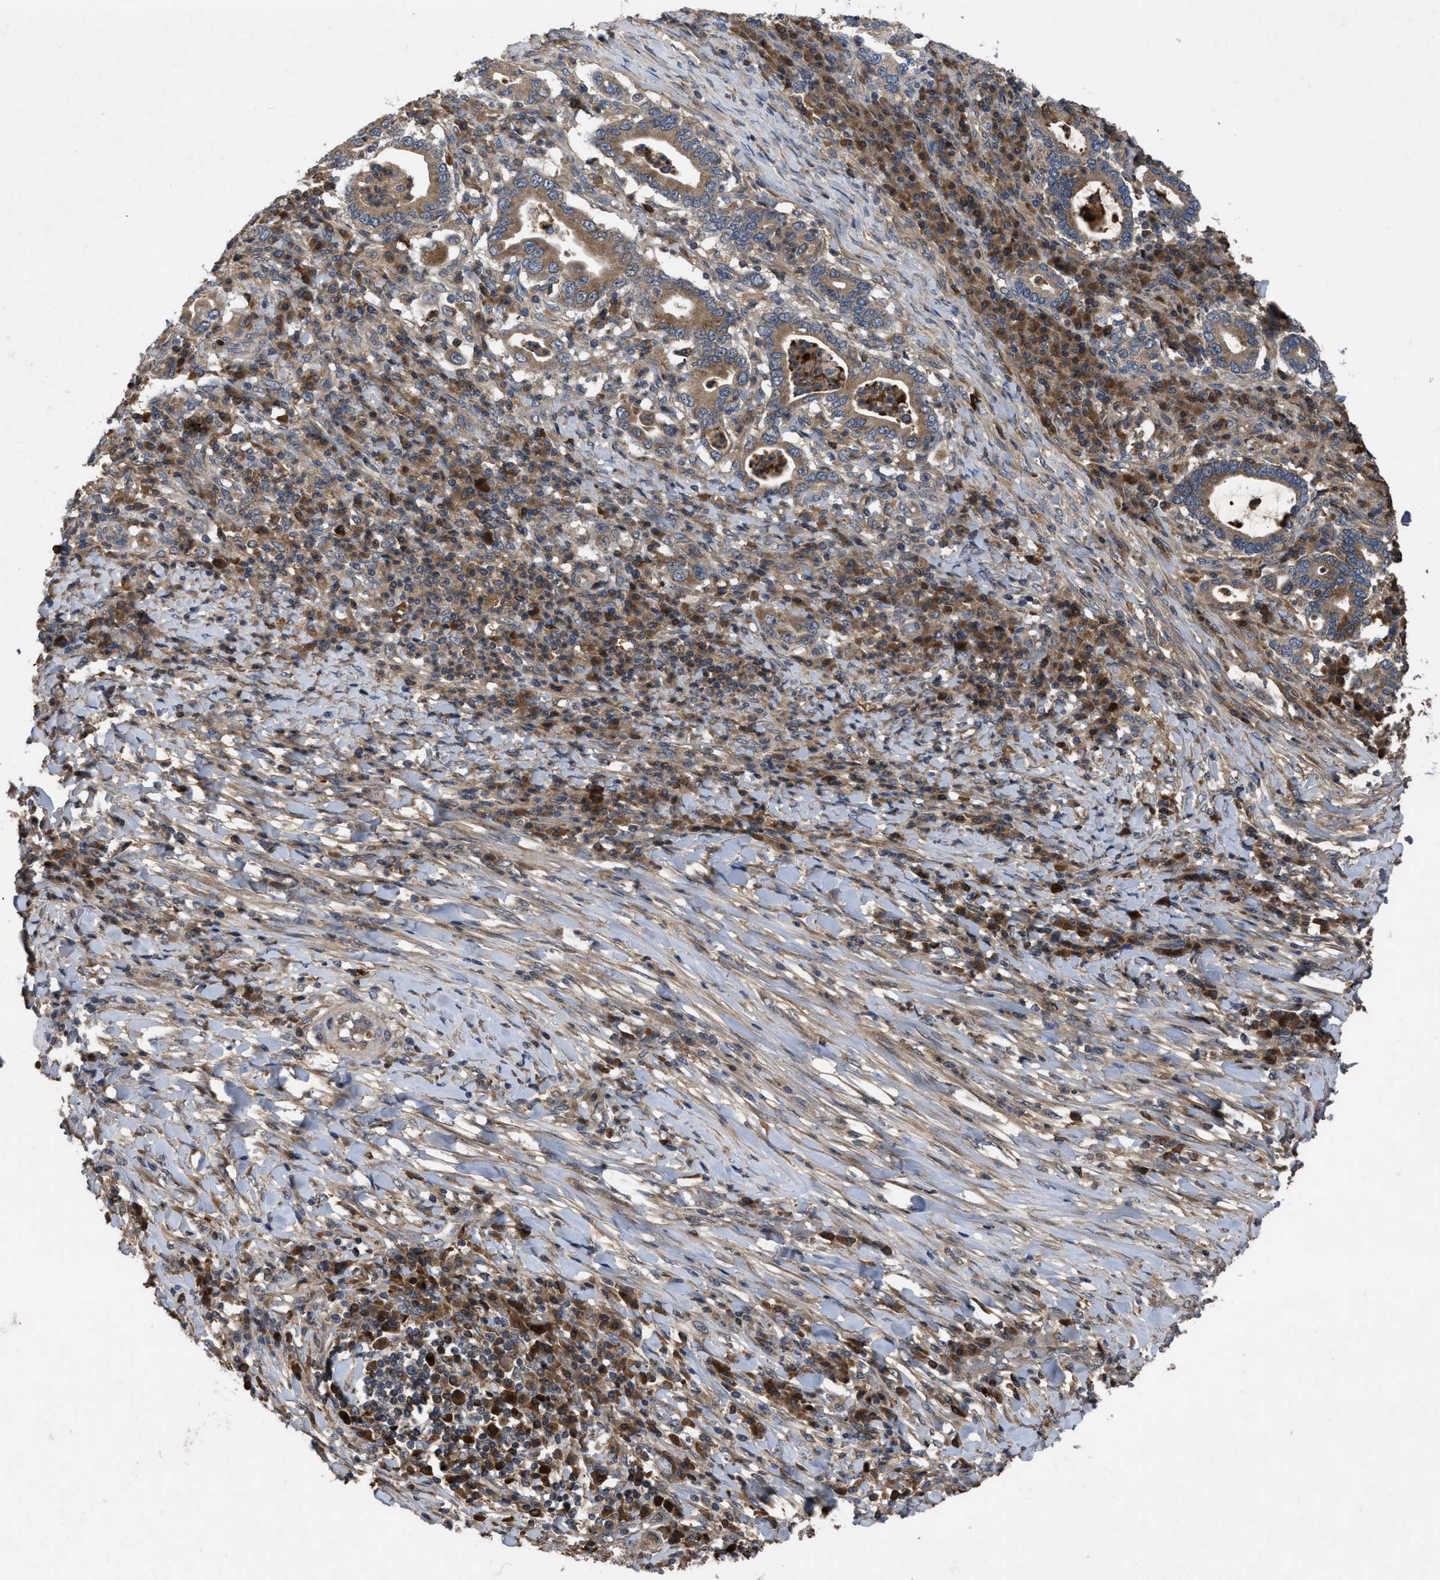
{"staining": {"intensity": "moderate", "quantity": ">75%", "location": "cytoplasmic/membranous"}, "tissue": "stomach cancer", "cell_type": "Tumor cells", "image_type": "cancer", "snomed": [{"axis": "morphology", "description": "Normal tissue, NOS"}, {"axis": "morphology", "description": "Adenocarcinoma, NOS"}, {"axis": "topography", "description": "Esophagus"}, {"axis": "topography", "description": "Stomach, upper"}, {"axis": "topography", "description": "Peripheral nerve tissue"}], "caption": "This image demonstrates stomach adenocarcinoma stained with immunohistochemistry (IHC) to label a protein in brown. The cytoplasmic/membranous of tumor cells show moderate positivity for the protein. Nuclei are counter-stained blue.", "gene": "RAB2A", "patient": {"sex": "male", "age": 62}}